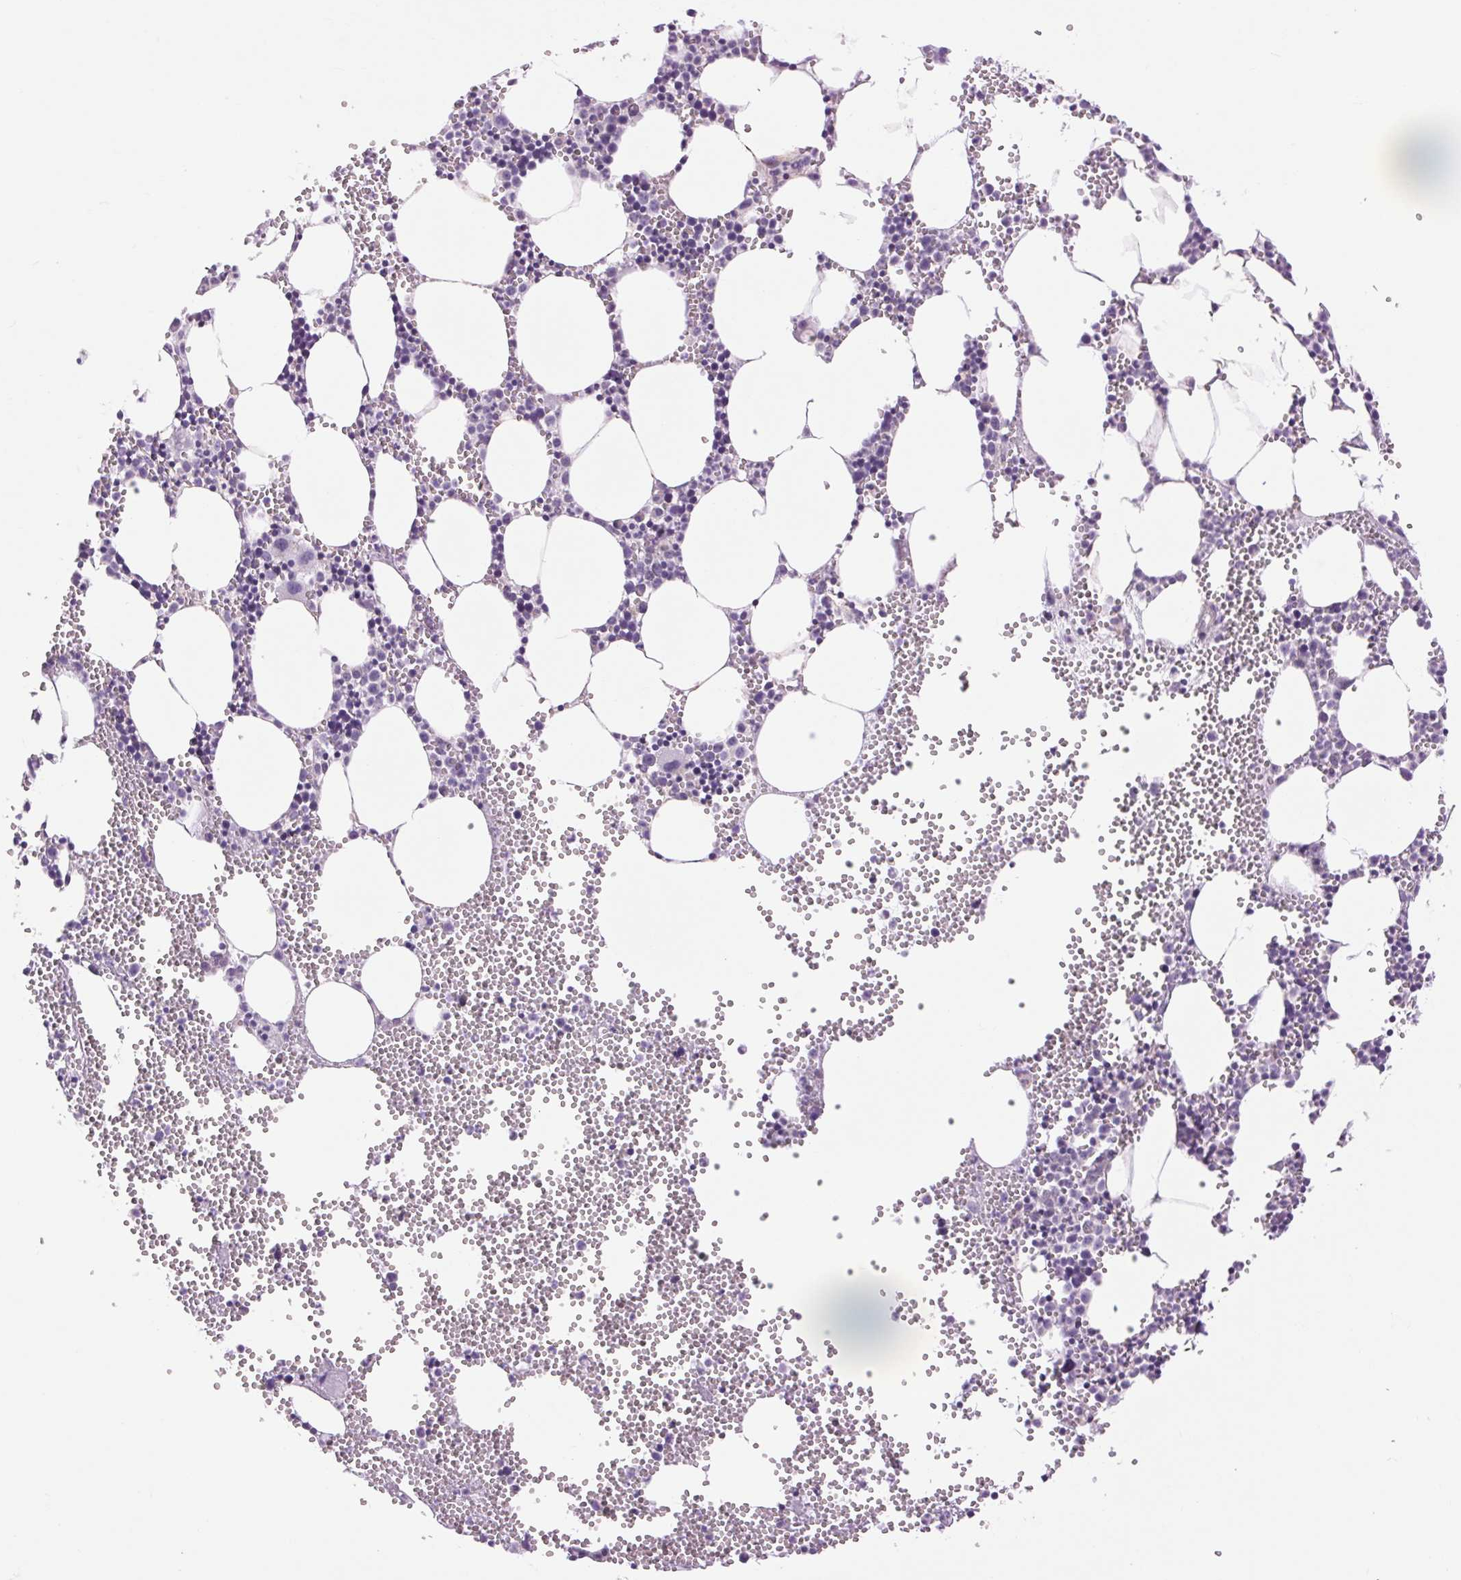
{"staining": {"intensity": "negative", "quantity": "none", "location": "none"}, "tissue": "bone marrow", "cell_type": "Hematopoietic cells", "image_type": "normal", "snomed": [{"axis": "morphology", "description": "Normal tissue, NOS"}, {"axis": "topography", "description": "Bone marrow"}], "caption": "High power microscopy photomicrograph of an IHC image of unremarkable bone marrow, revealing no significant positivity in hematopoietic cells.", "gene": "SOWAHC", "patient": {"sex": "male", "age": 89}}